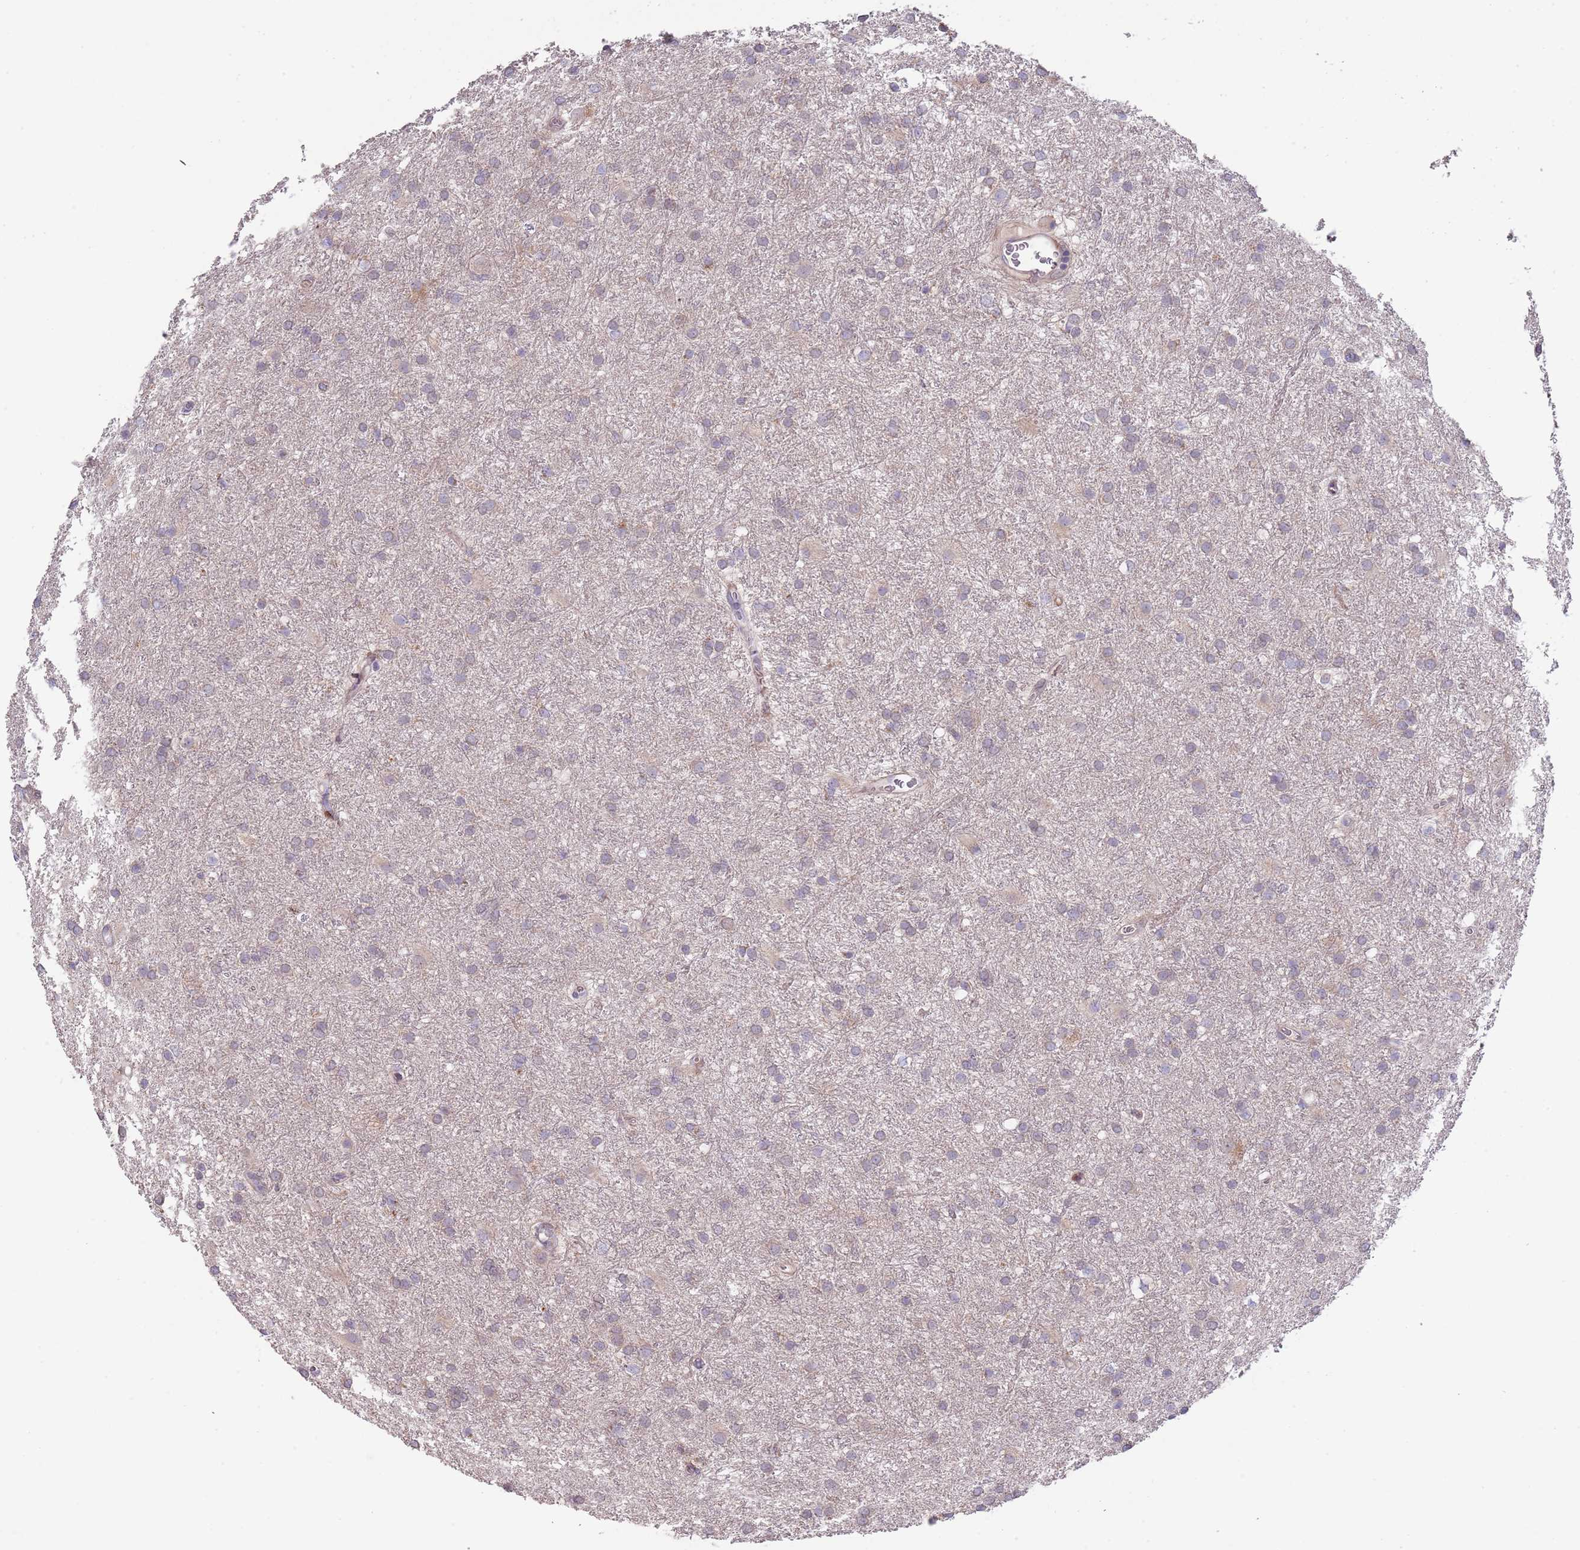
{"staining": {"intensity": "negative", "quantity": "none", "location": "none"}, "tissue": "glioma", "cell_type": "Tumor cells", "image_type": "cancer", "snomed": [{"axis": "morphology", "description": "Glioma, malignant, High grade"}, {"axis": "topography", "description": "Brain"}], "caption": "This image is of glioma stained with immunohistochemistry to label a protein in brown with the nuclei are counter-stained blue. There is no expression in tumor cells.", "gene": "ABCC10", "patient": {"sex": "female", "age": 50}}